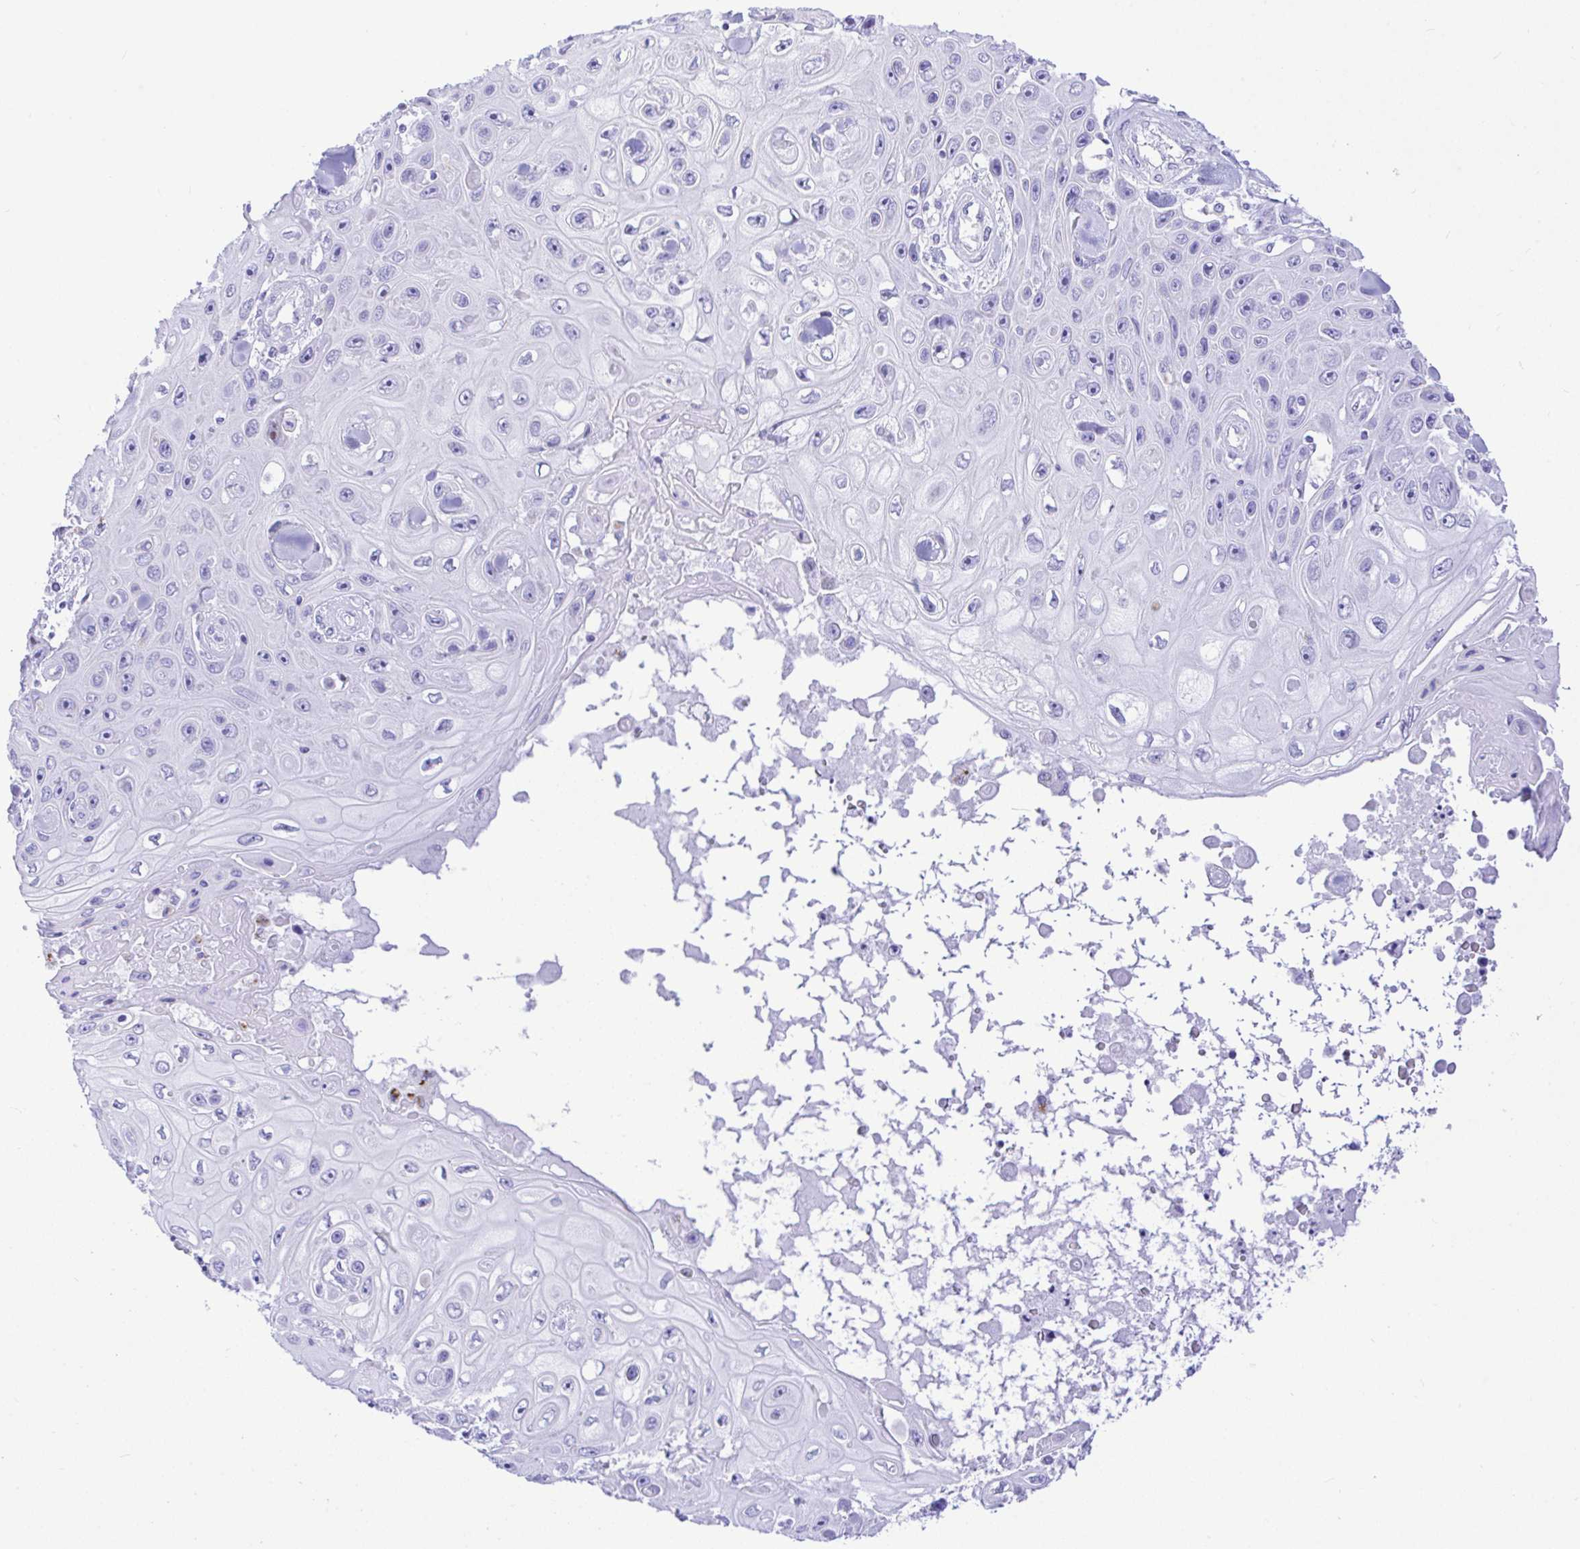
{"staining": {"intensity": "negative", "quantity": "none", "location": "none"}, "tissue": "skin cancer", "cell_type": "Tumor cells", "image_type": "cancer", "snomed": [{"axis": "morphology", "description": "Squamous cell carcinoma, NOS"}, {"axis": "topography", "description": "Skin"}], "caption": "The immunohistochemistry (IHC) micrograph has no significant positivity in tumor cells of skin cancer tissue.", "gene": "SELENOV", "patient": {"sex": "male", "age": 82}}